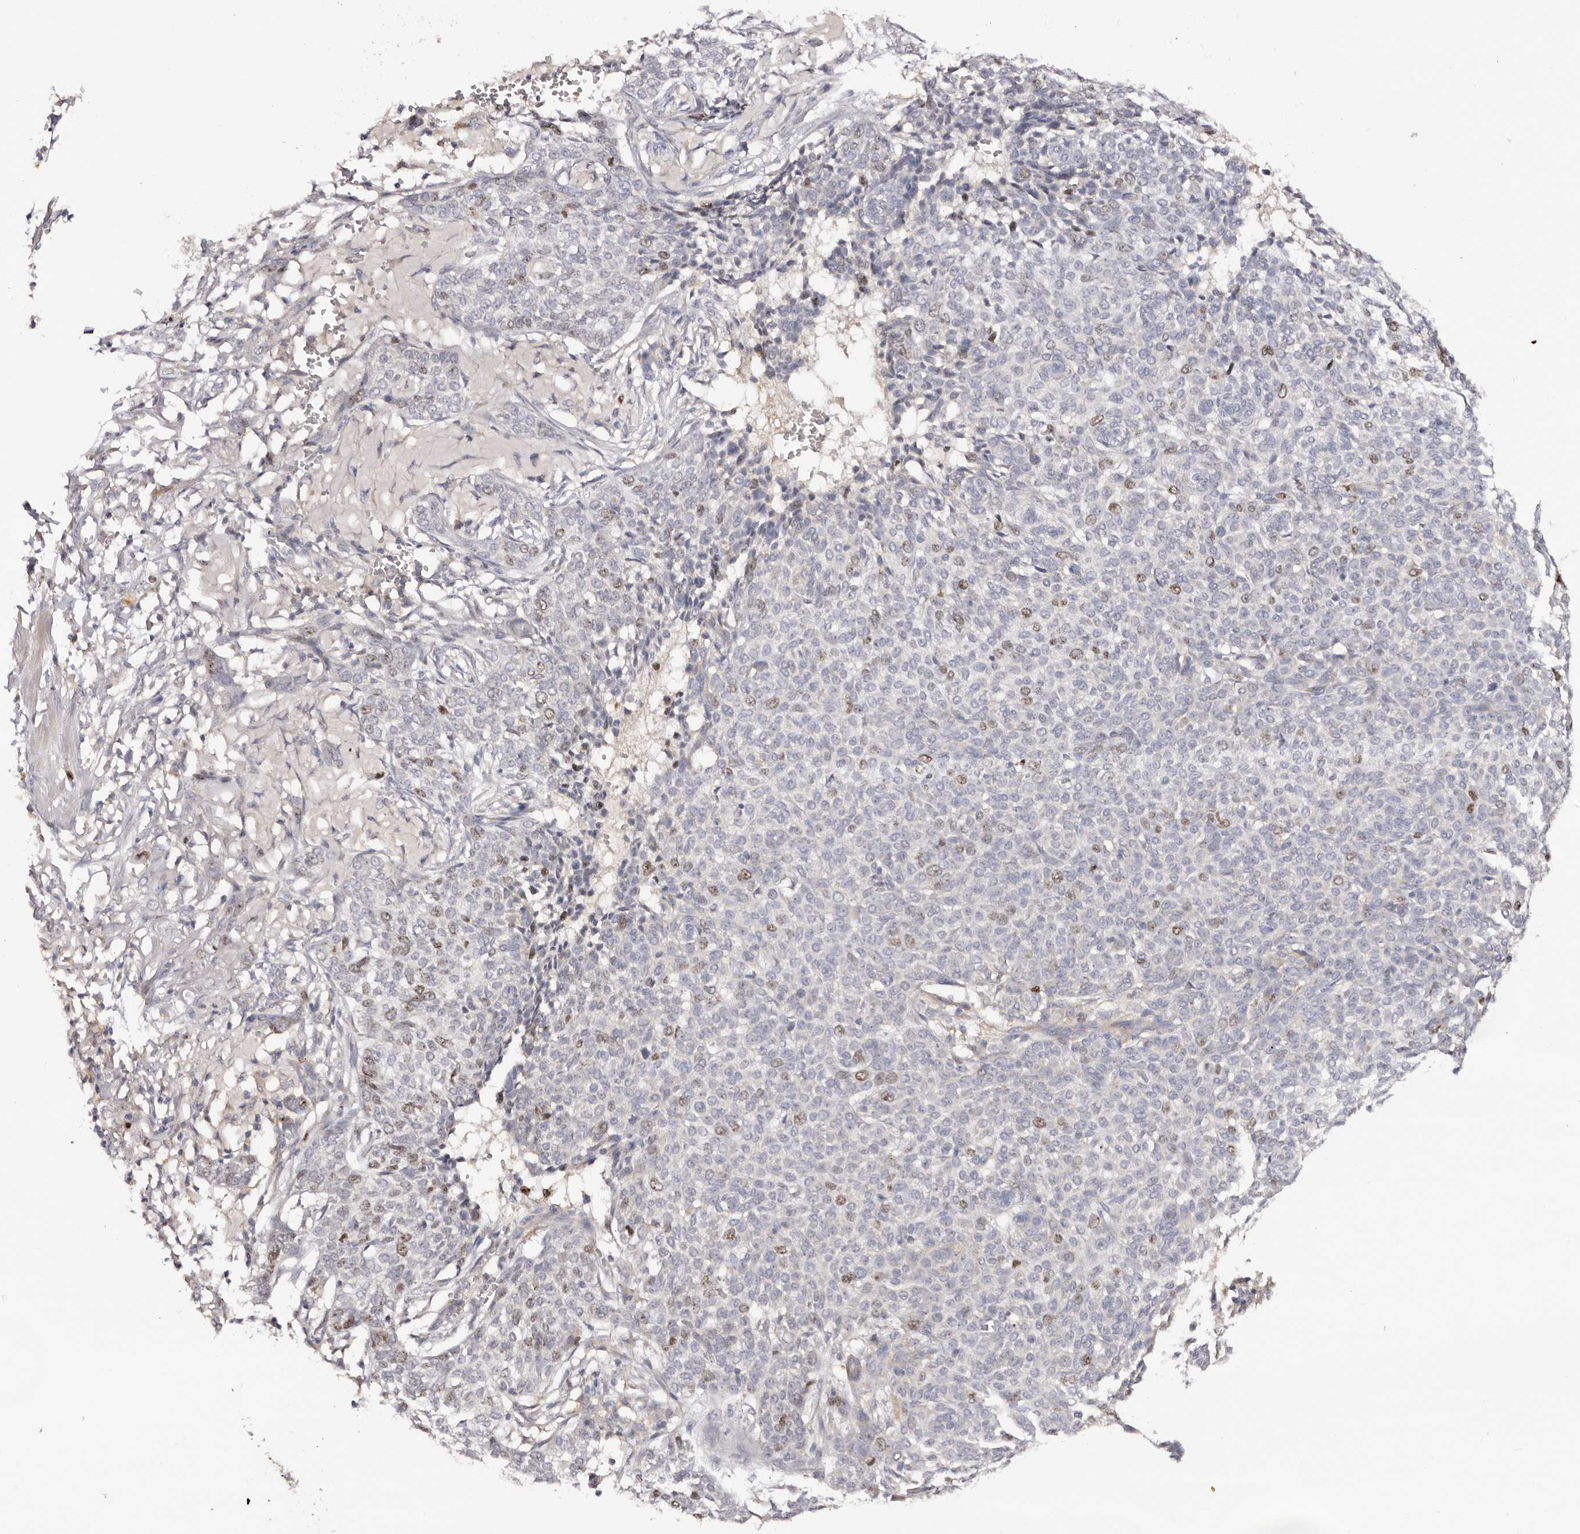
{"staining": {"intensity": "moderate", "quantity": "25%-75%", "location": "nuclear"}, "tissue": "skin cancer", "cell_type": "Tumor cells", "image_type": "cancer", "snomed": [{"axis": "morphology", "description": "Basal cell carcinoma"}, {"axis": "topography", "description": "Skin"}], "caption": "Tumor cells demonstrate medium levels of moderate nuclear staining in approximately 25%-75% of cells in skin cancer.", "gene": "CCDC190", "patient": {"sex": "male", "age": 85}}